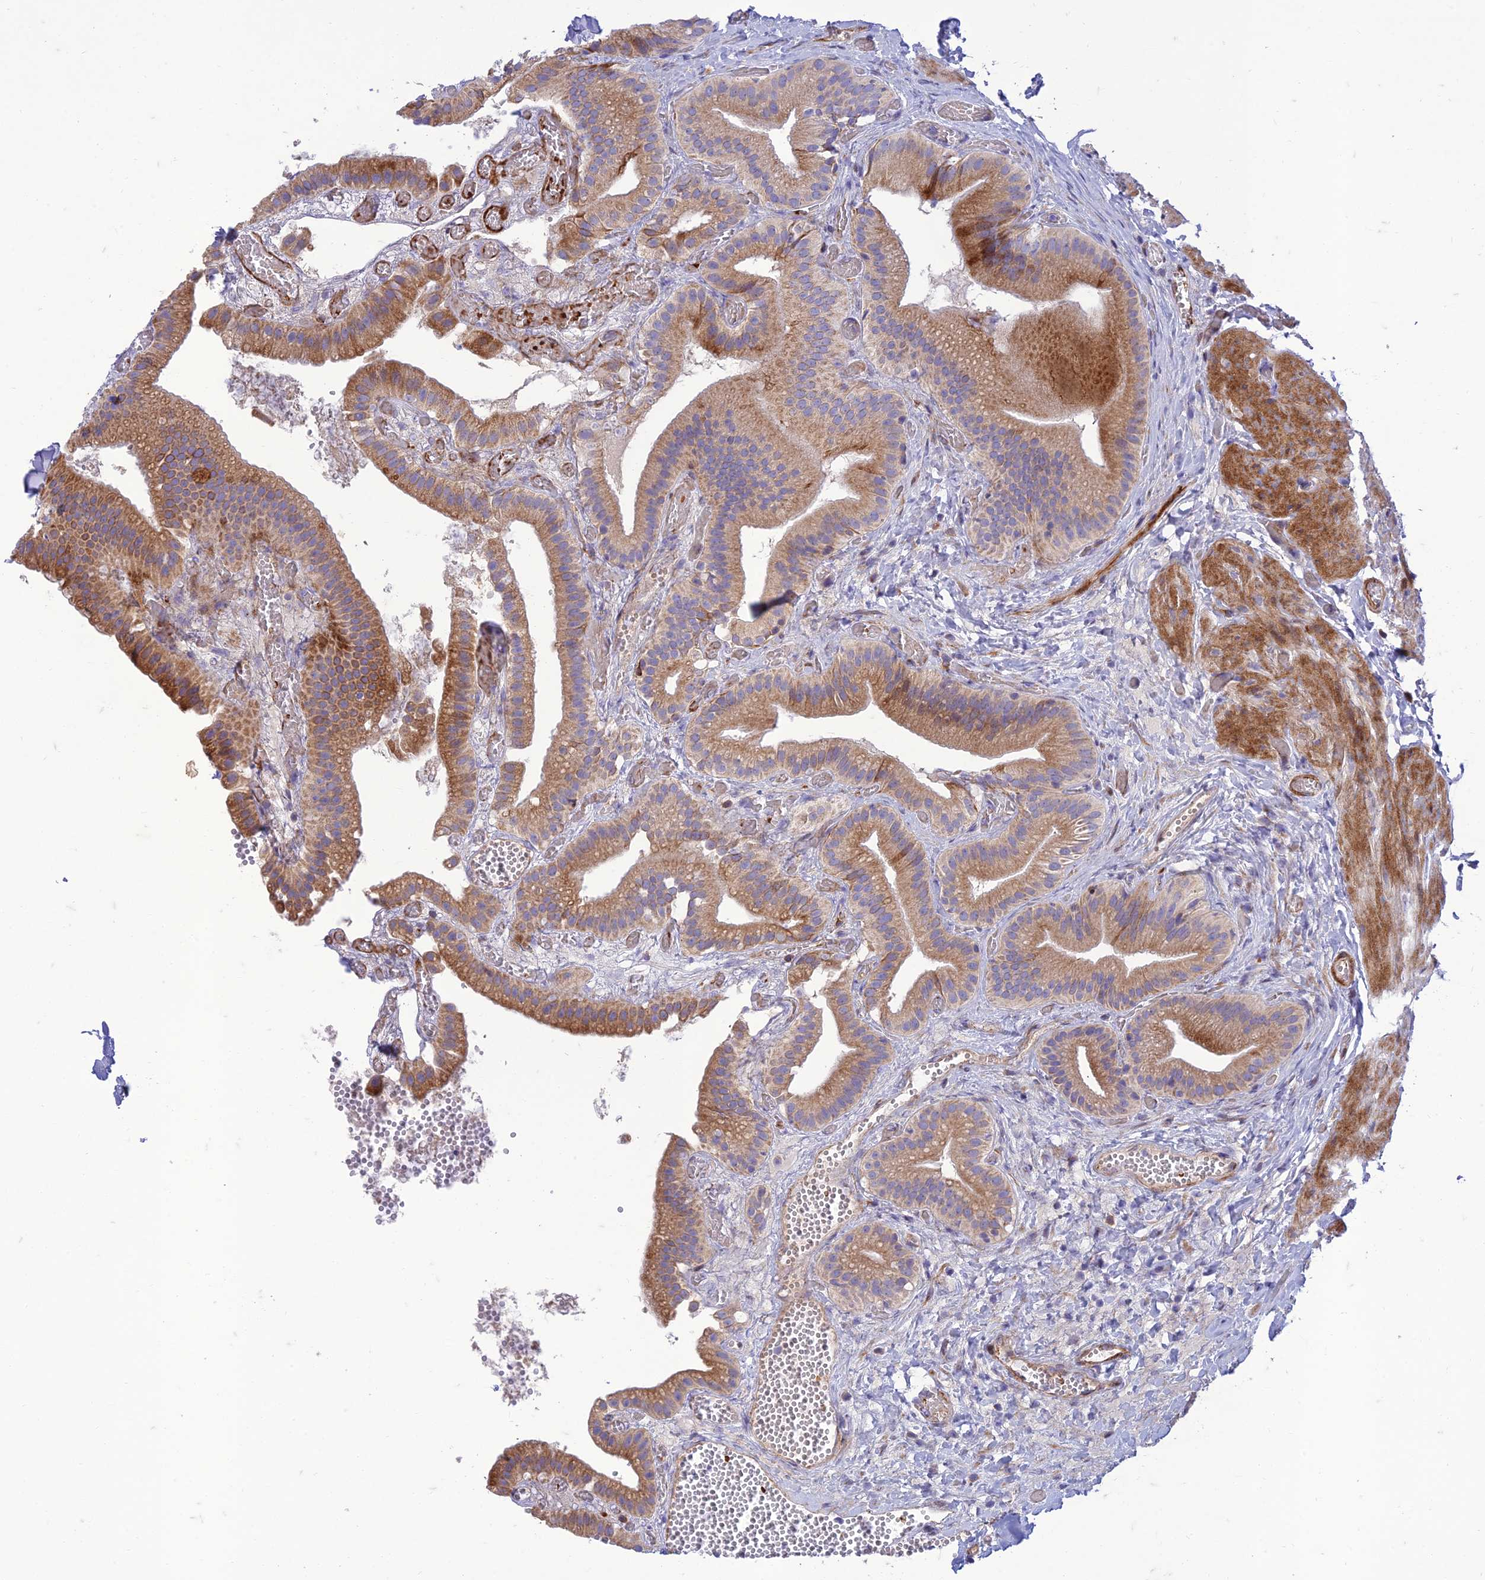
{"staining": {"intensity": "strong", "quantity": ">75%", "location": "cytoplasmic/membranous"}, "tissue": "gallbladder", "cell_type": "Glandular cells", "image_type": "normal", "snomed": [{"axis": "morphology", "description": "Normal tissue, NOS"}, {"axis": "topography", "description": "Gallbladder"}], "caption": "The photomicrograph exhibits staining of benign gallbladder, revealing strong cytoplasmic/membranous protein positivity (brown color) within glandular cells.", "gene": "SEL1L3", "patient": {"sex": "female", "age": 64}}